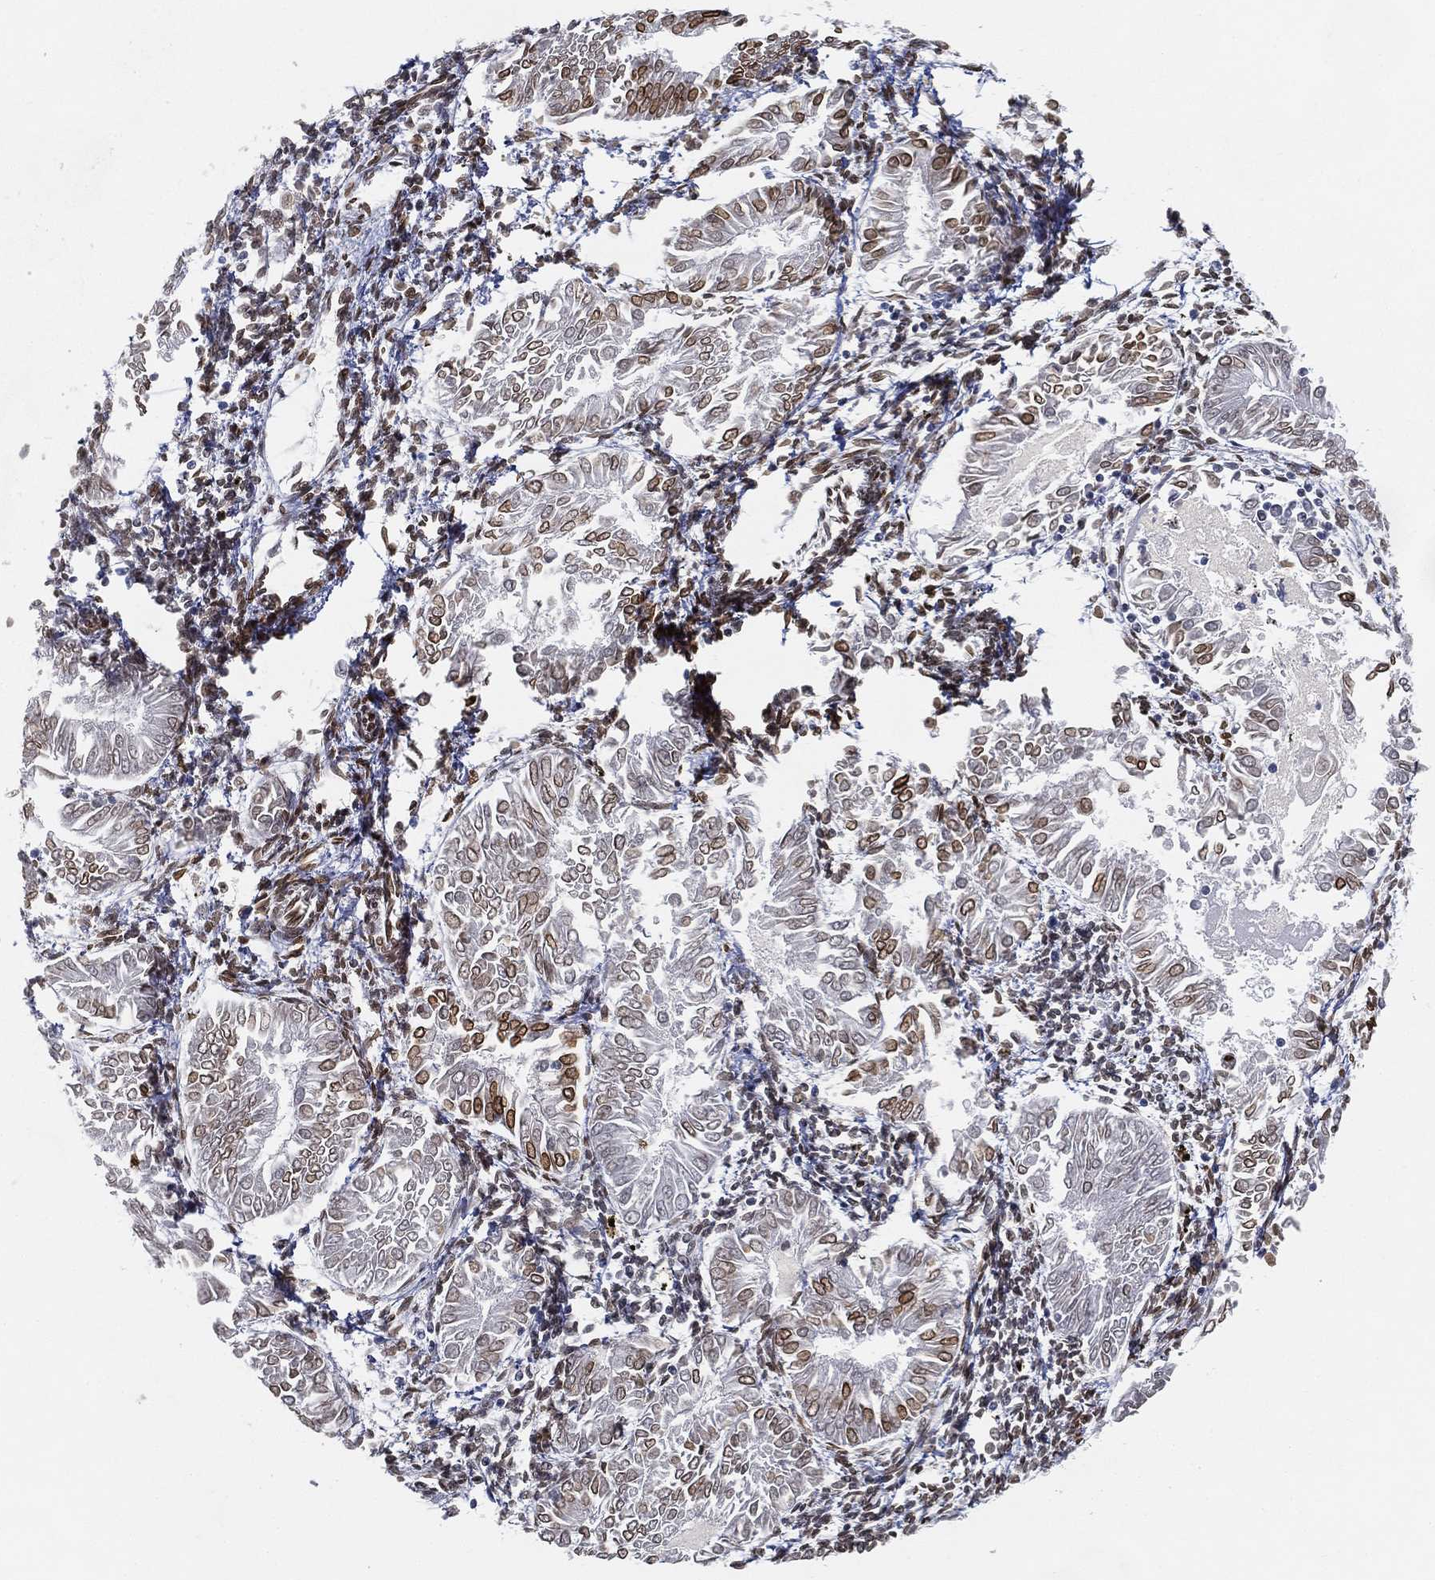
{"staining": {"intensity": "moderate", "quantity": "25%-75%", "location": "nuclear"}, "tissue": "endometrial cancer", "cell_type": "Tumor cells", "image_type": "cancer", "snomed": [{"axis": "morphology", "description": "Adenocarcinoma, NOS"}, {"axis": "topography", "description": "Endometrium"}], "caption": "Immunohistochemistry photomicrograph of neoplastic tissue: human endometrial adenocarcinoma stained using IHC displays medium levels of moderate protein expression localized specifically in the nuclear of tumor cells, appearing as a nuclear brown color.", "gene": "LMNB1", "patient": {"sex": "female", "age": 53}}